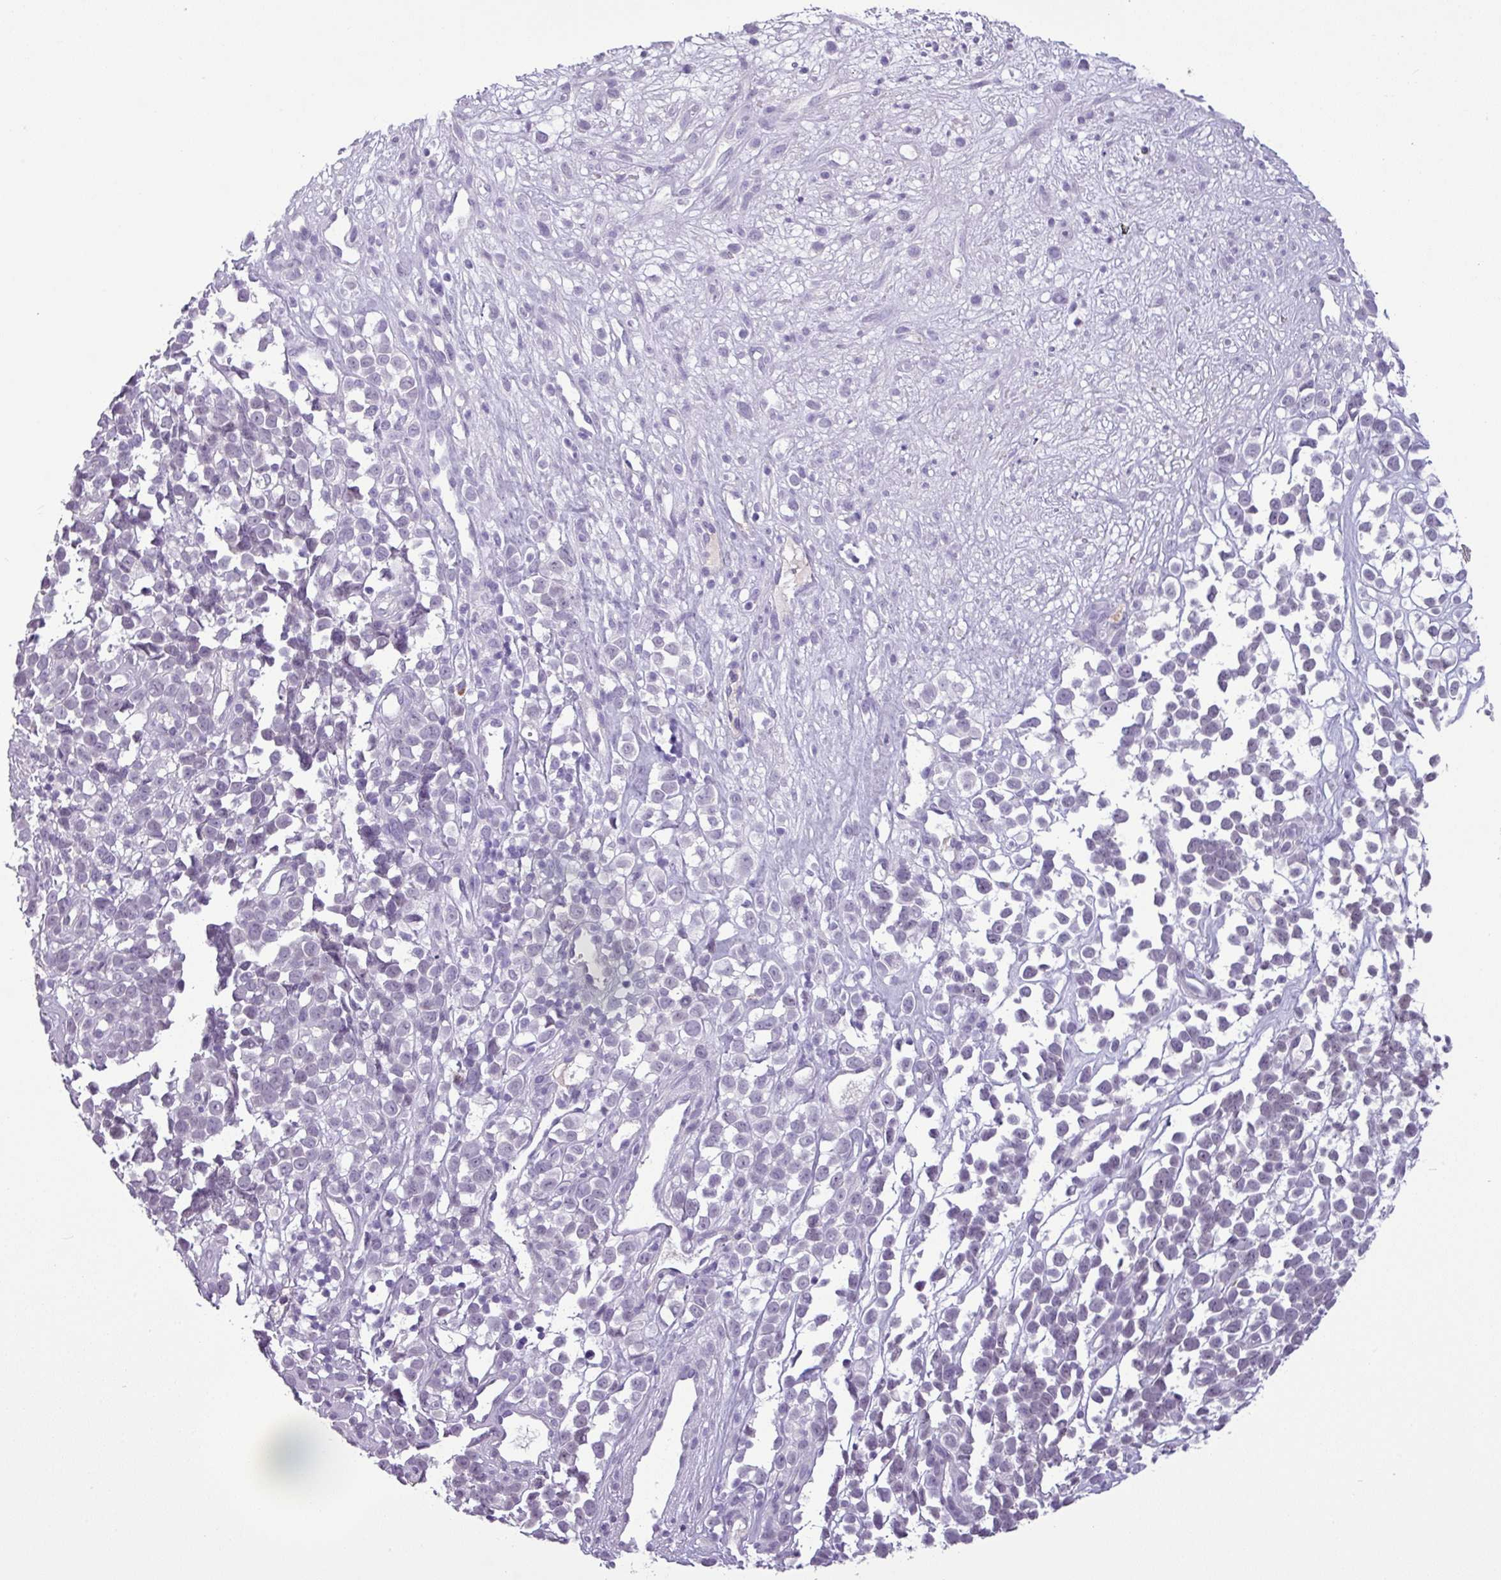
{"staining": {"intensity": "negative", "quantity": "none", "location": "none"}, "tissue": "melanoma", "cell_type": "Tumor cells", "image_type": "cancer", "snomed": [{"axis": "morphology", "description": "Malignant melanoma, NOS"}, {"axis": "topography", "description": "Nose, NOS"}], "caption": "Malignant melanoma was stained to show a protein in brown. There is no significant expression in tumor cells.", "gene": "CDH16", "patient": {"sex": "female", "age": 48}}